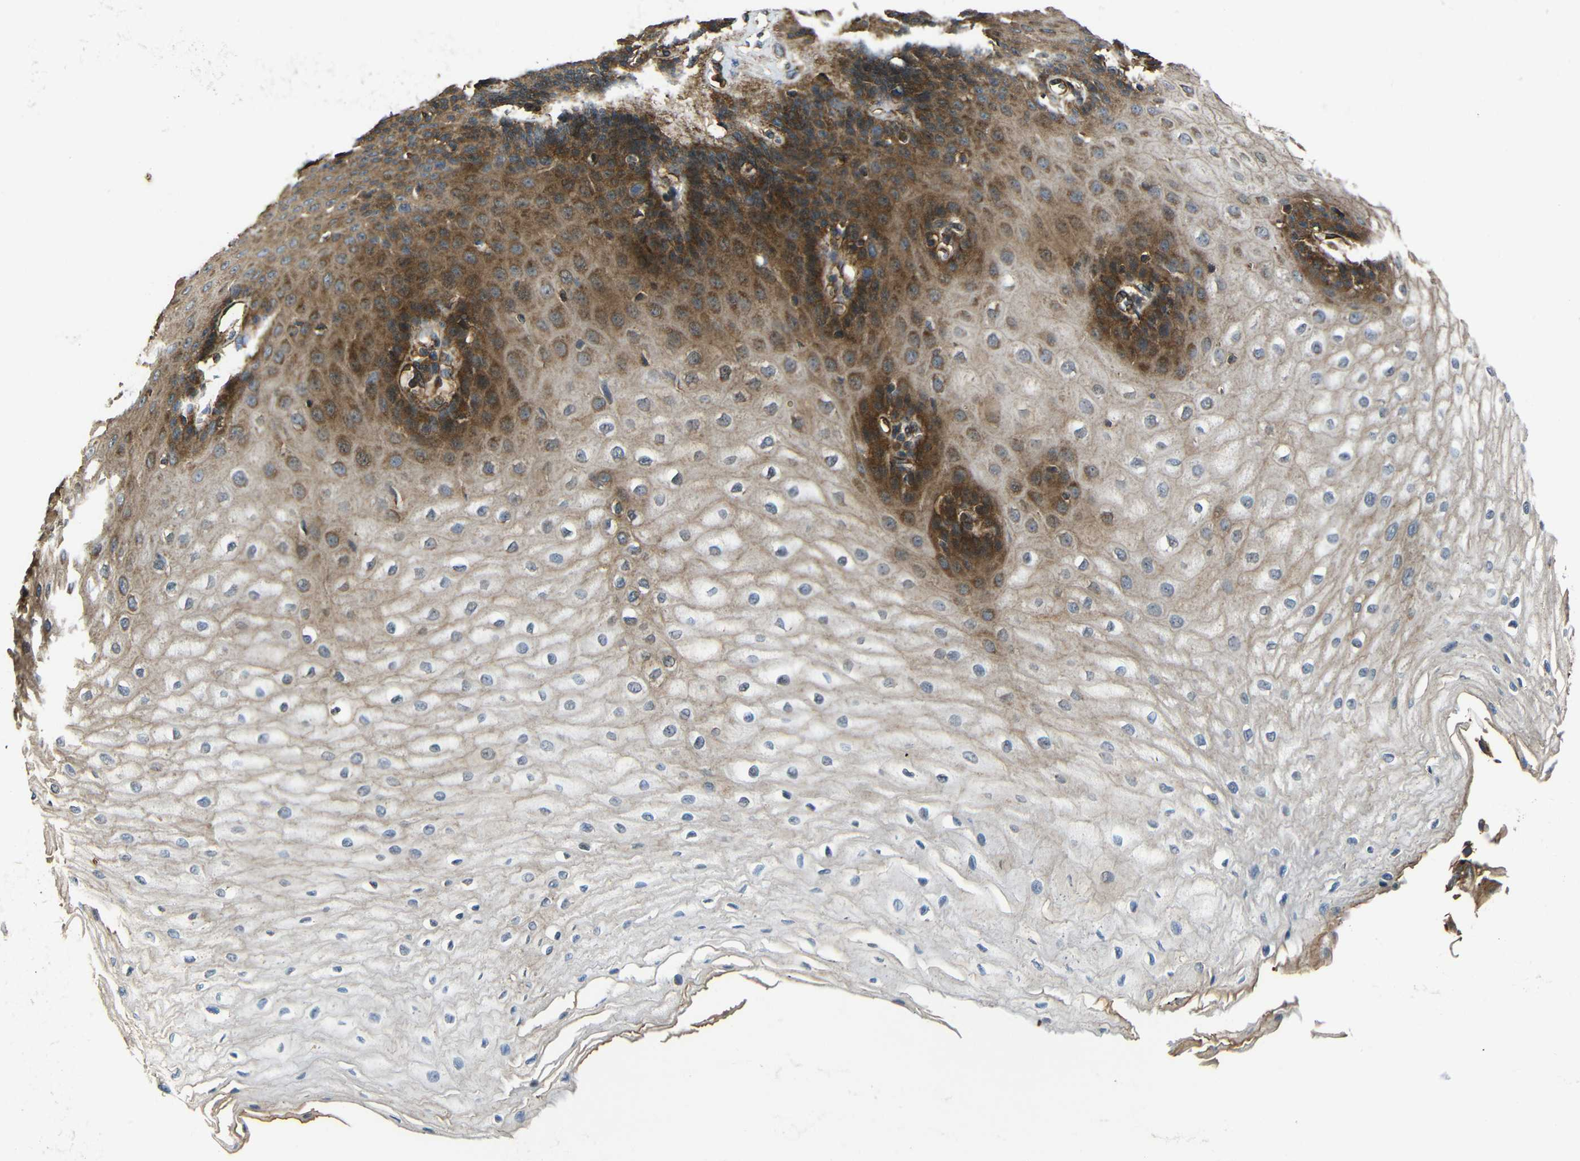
{"staining": {"intensity": "moderate", "quantity": ">75%", "location": "cytoplasmic/membranous"}, "tissue": "esophagus", "cell_type": "Squamous epithelial cells", "image_type": "normal", "snomed": [{"axis": "morphology", "description": "Normal tissue, NOS"}, {"axis": "morphology", "description": "Squamous cell carcinoma, NOS"}, {"axis": "topography", "description": "Esophagus"}], "caption": "Squamous epithelial cells exhibit medium levels of moderate cytoplasmic/membranous positivity in about >75% of cells in benign esophagus.", "gene": "PTCH1", "patient": {"sex": "male", "age": 65}}